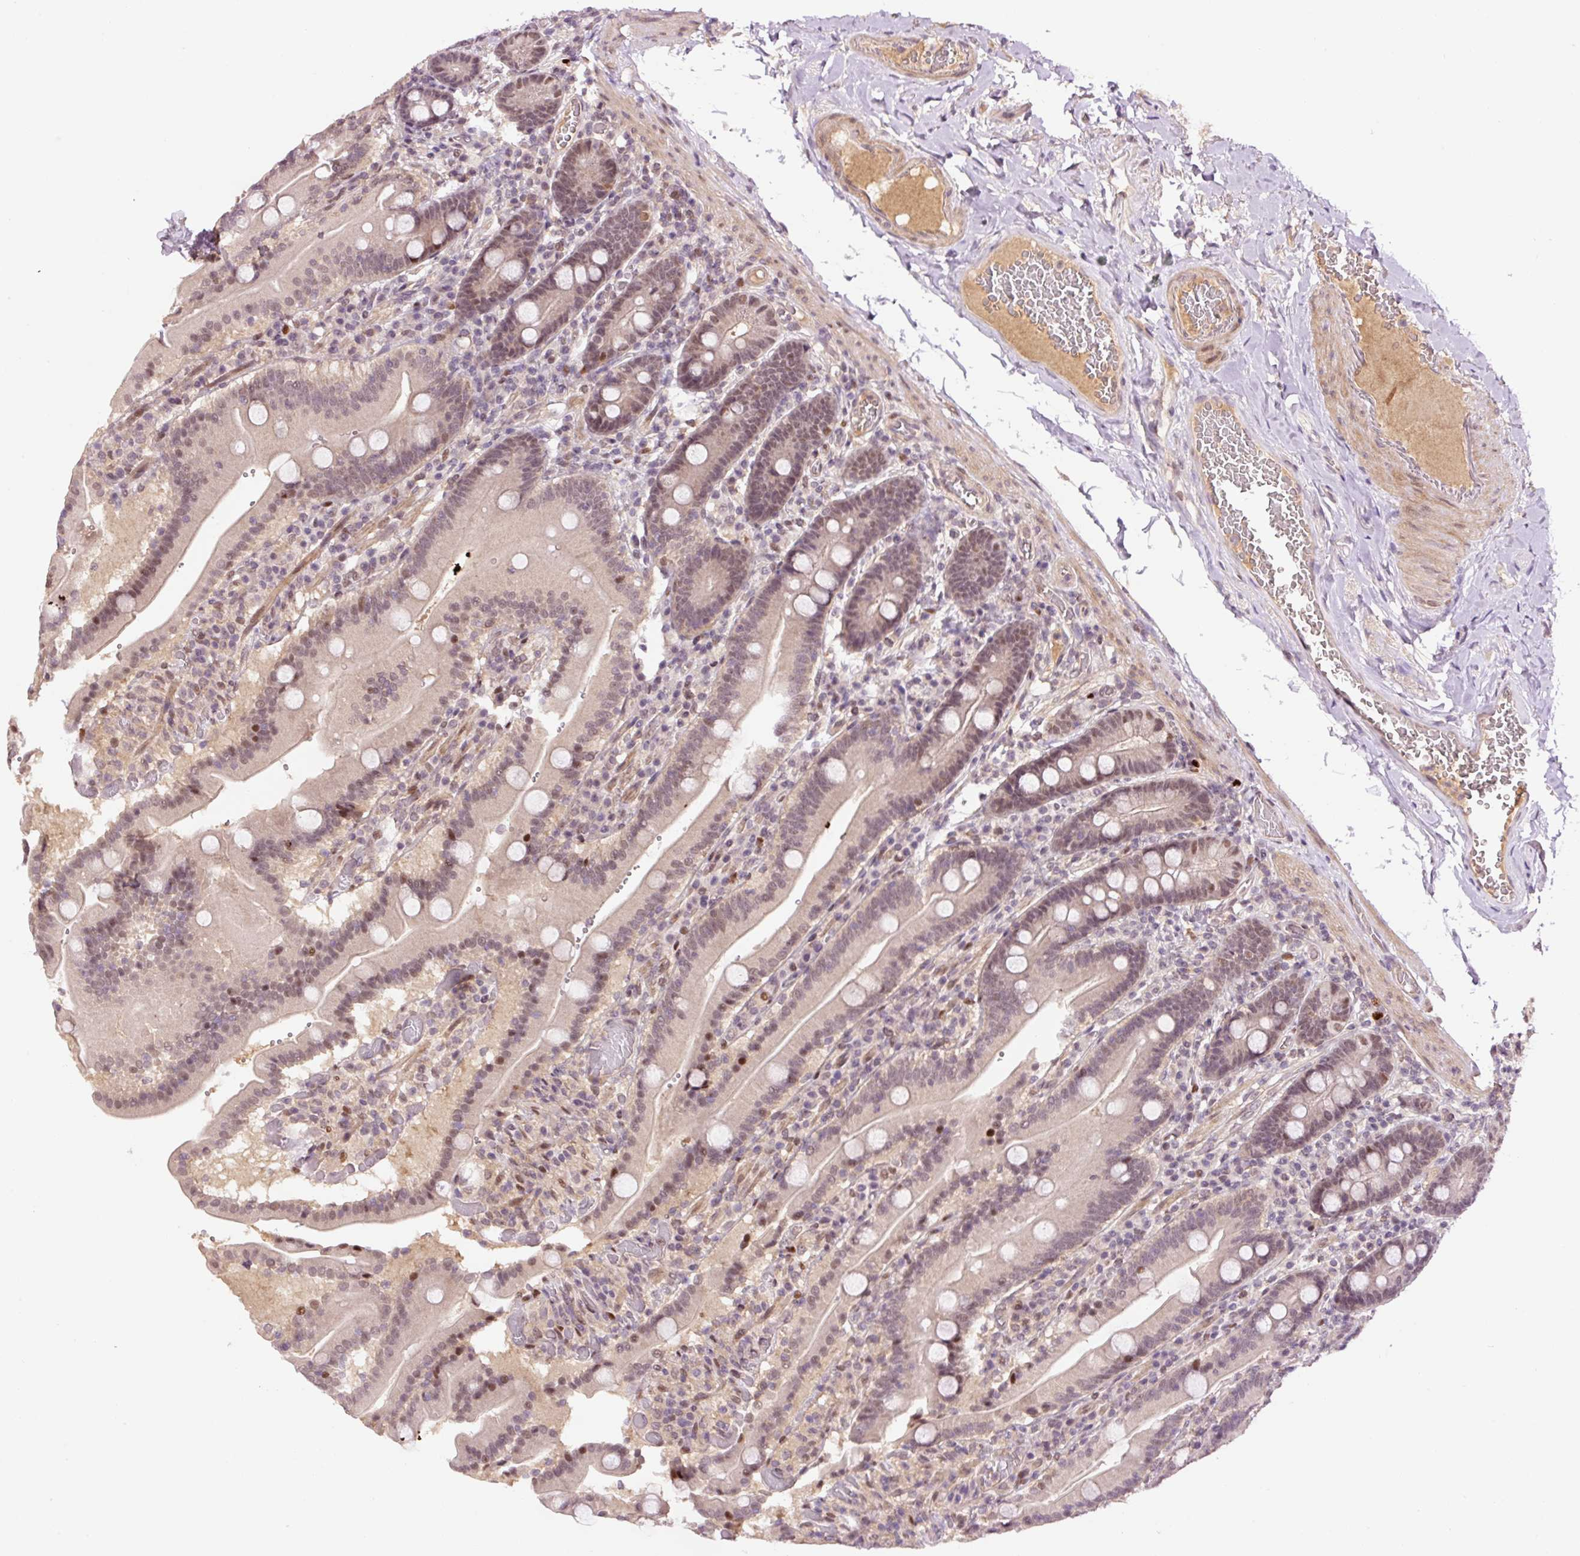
{"staining": {"intensity": "moderate", "quantity": "<25%", "location": "cytoplasmic/membranous,nuclear"}, "tissue": "duodenum", "cell_type": "Glandular cells", "image_type": "normal", "snomed": [{"axis": "morphology", "description": "Normal tissue, NOS"}, {"axis": "topography", "description": "Duodenum"}], "caption": "Immunohistochemistry (IHC) of benign human duodenum exhibits low levels of moderate cytoplasmic/membranous,nuclear expression in approximately <25% of glandular cells.", "gene": "DPPA4", "patient": {"sex": "female", "age": 62}}